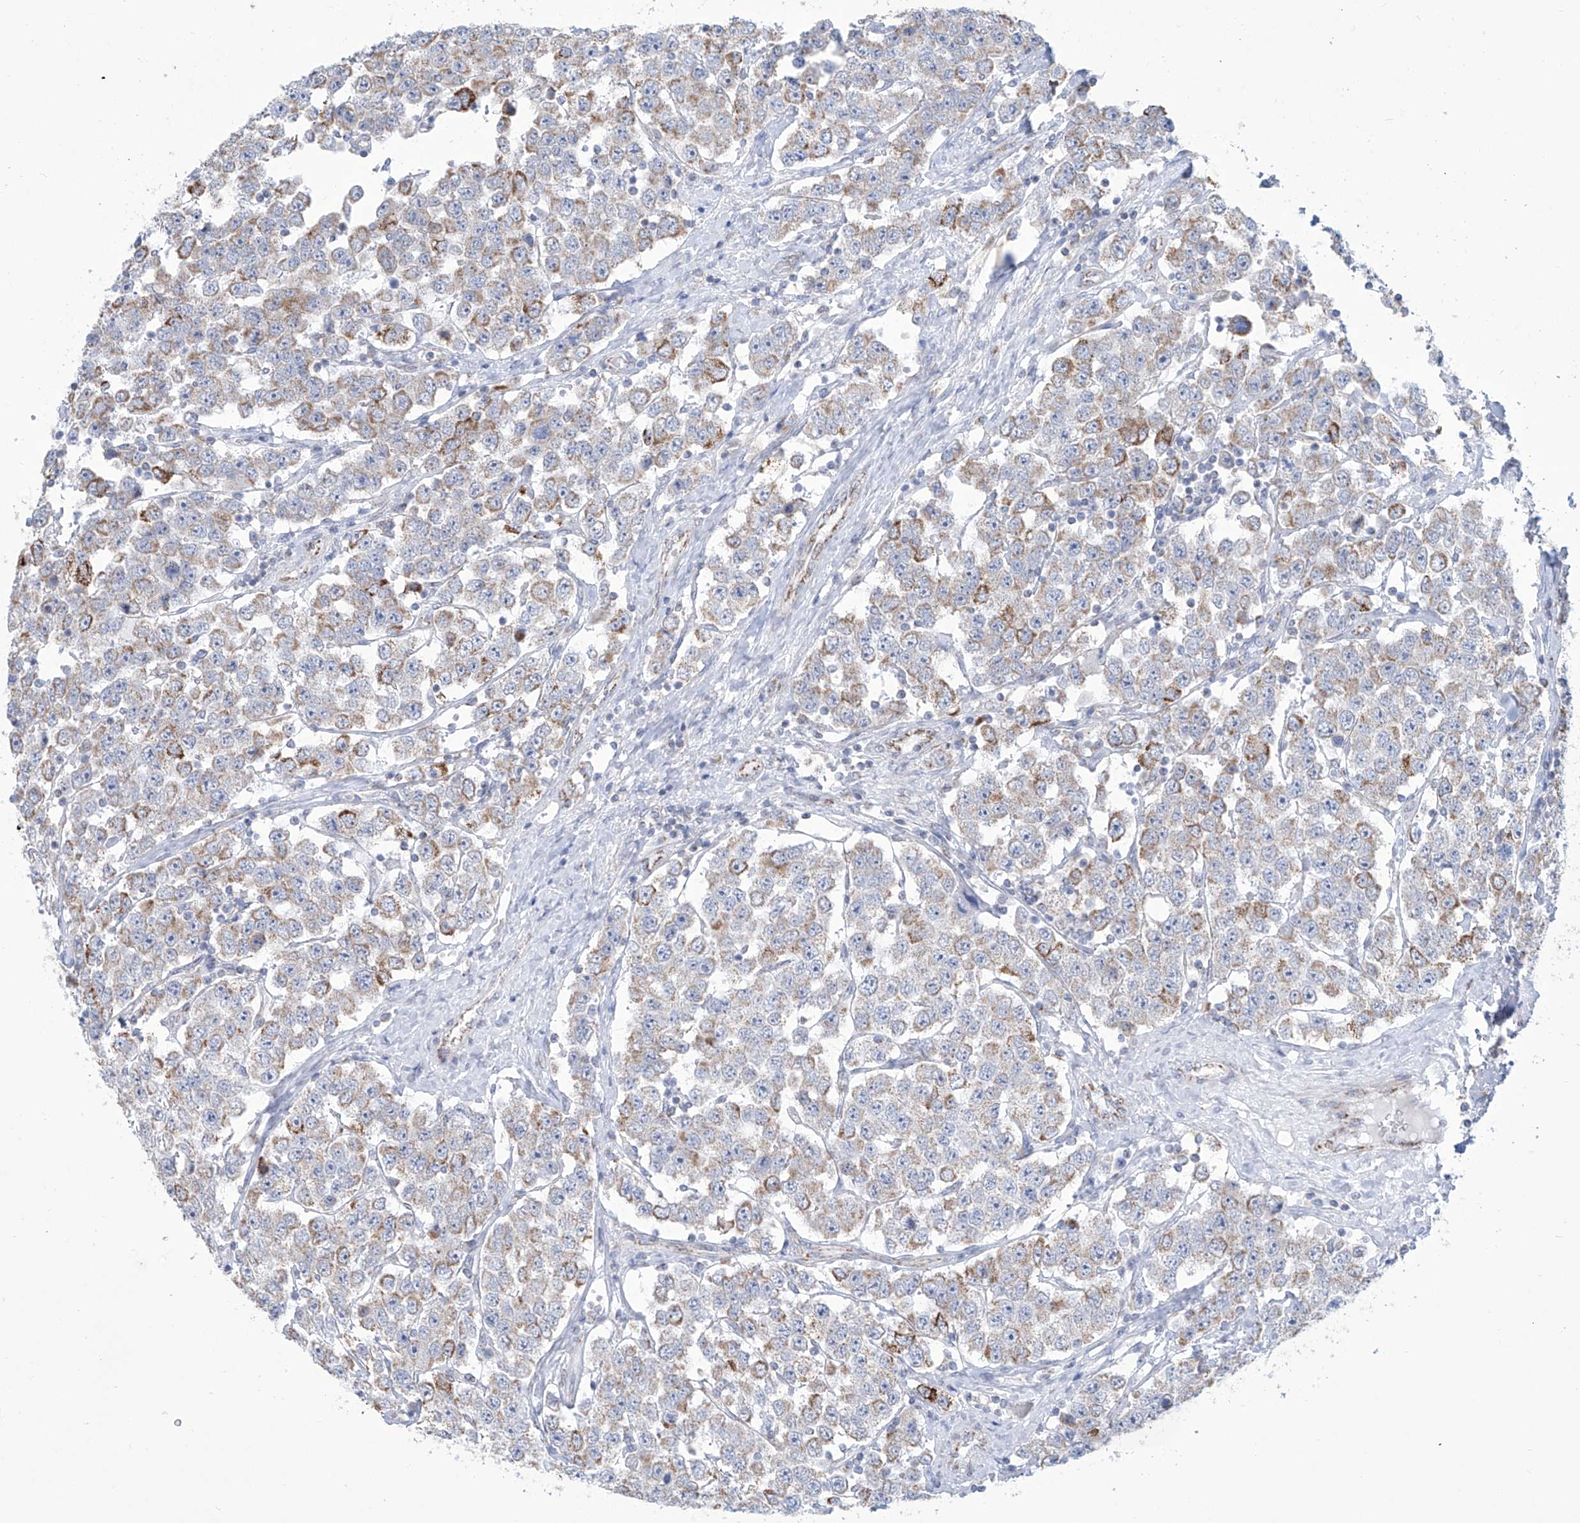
{"staining": {"intensity": "moderate", "quantity": "<25%", "location": "cytoplasmic/membranous"}, "tissue": "testis cancer", "cell_type": "Tumor cells", "image_type": "cancer", "snomed": [{"axis": "morphology", "description": "Seminoma, NOS"}, {"axis": "topography", "description": "Testis"}], "caption": "Seminoma (testis) was stained to show a protein in brown. There is low levels of moderate cytoplasmic/membranous staining in about <25% of tumor cells.", "gene": "ALDH6A1", "patient": {"sex": "male", "age": 28}}